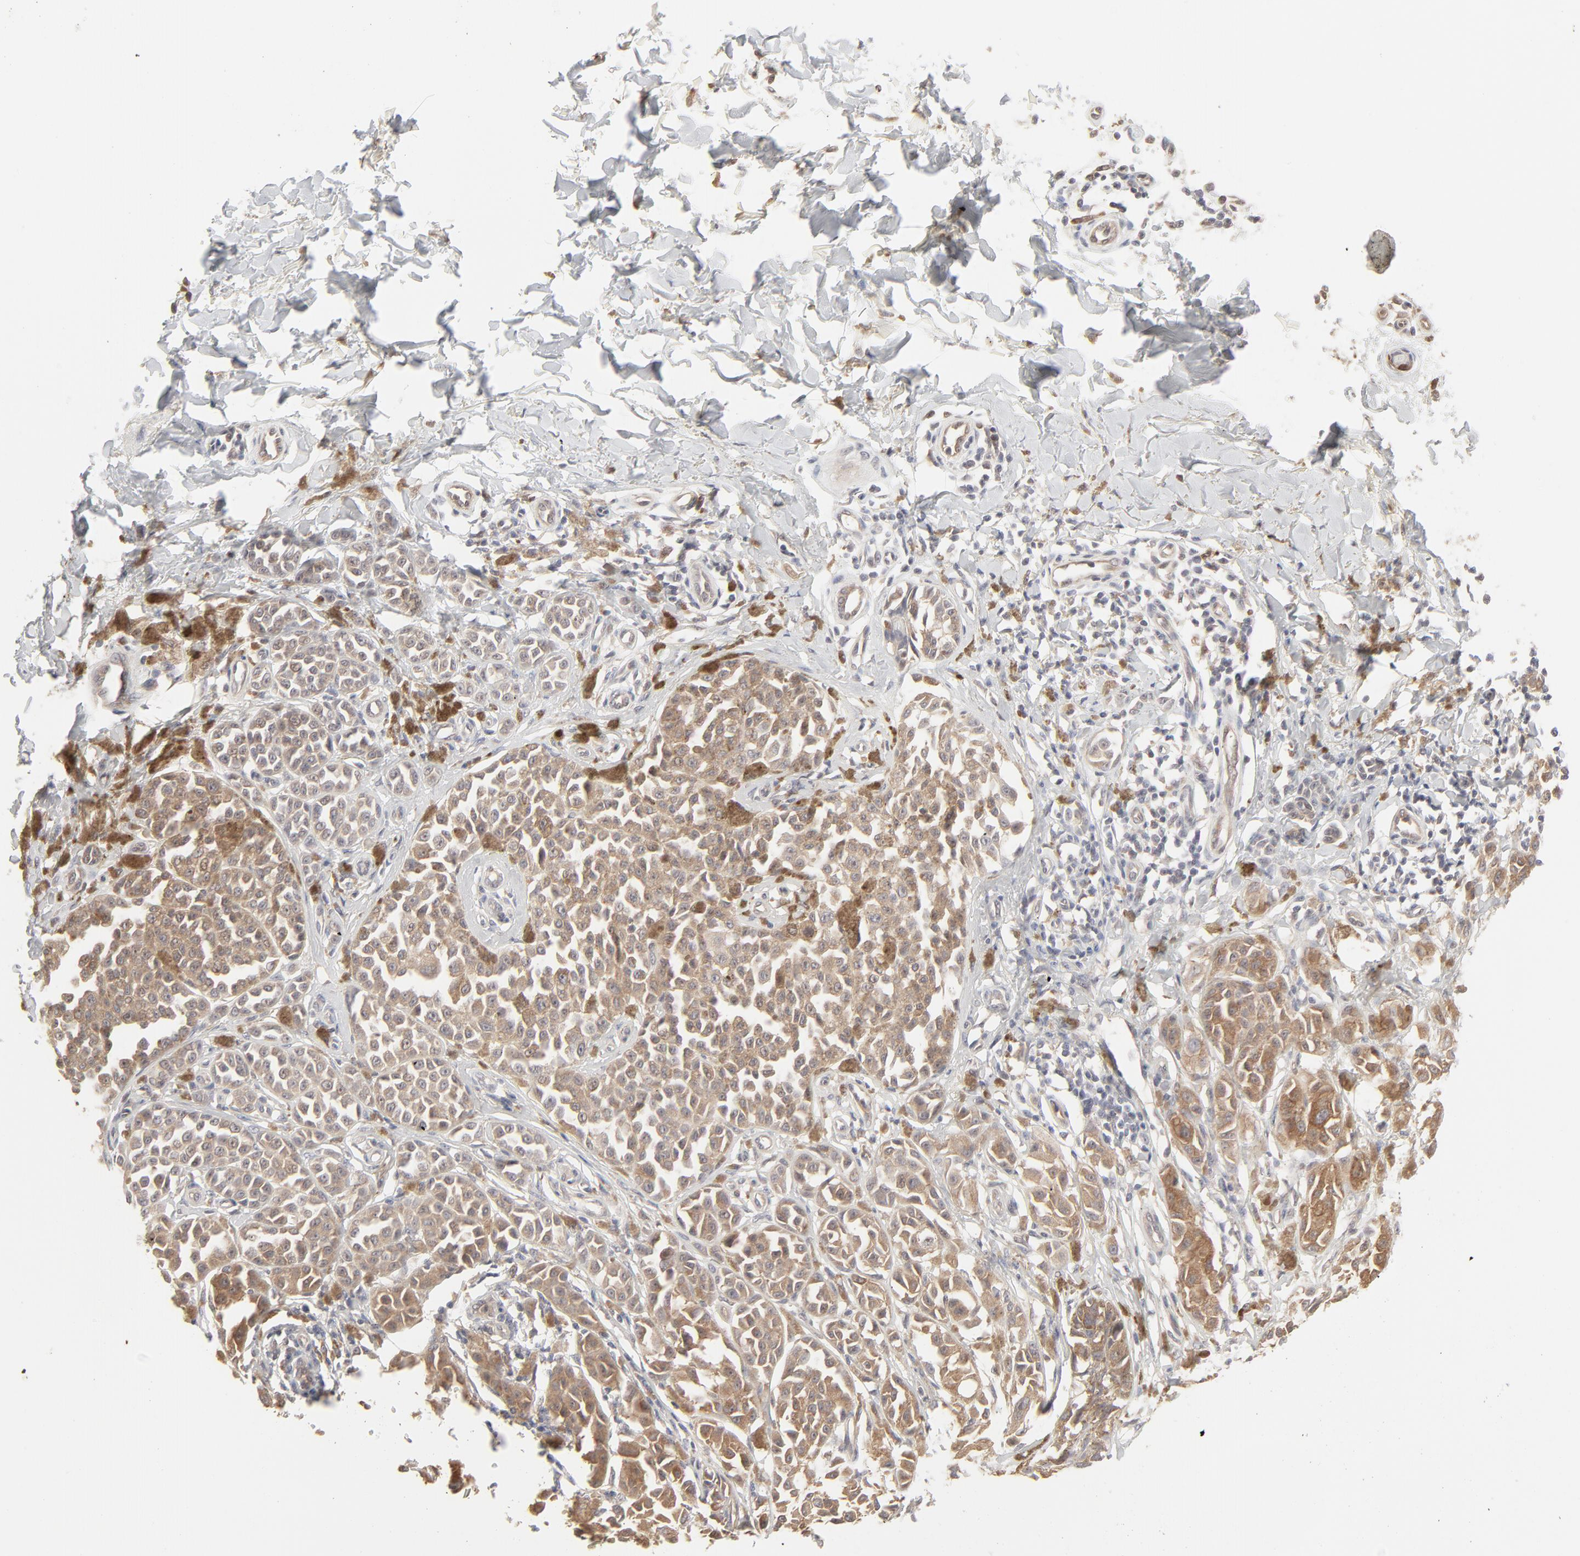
{"staining": {"intensity": "moderate", "quantity": ">75%", "location": "cytoplasmic/membranous"}, "tissue": "melanoma", "cell_type": "Tumor cells", "image_type": "cancer", "snomed": [{"axis": "morphology", "description": "Malignant melanoma, NOS"}, {"axis": "topography", "description": "Skin"}], "caption": "This is a histology image of immunohistochemistry staining of malignant melanoma, which shows moderate expression in the cytoplasmic/membranous of tumor cells.", "gene": "RAB5C", "patient": {"sex": "female", "age": 38}}